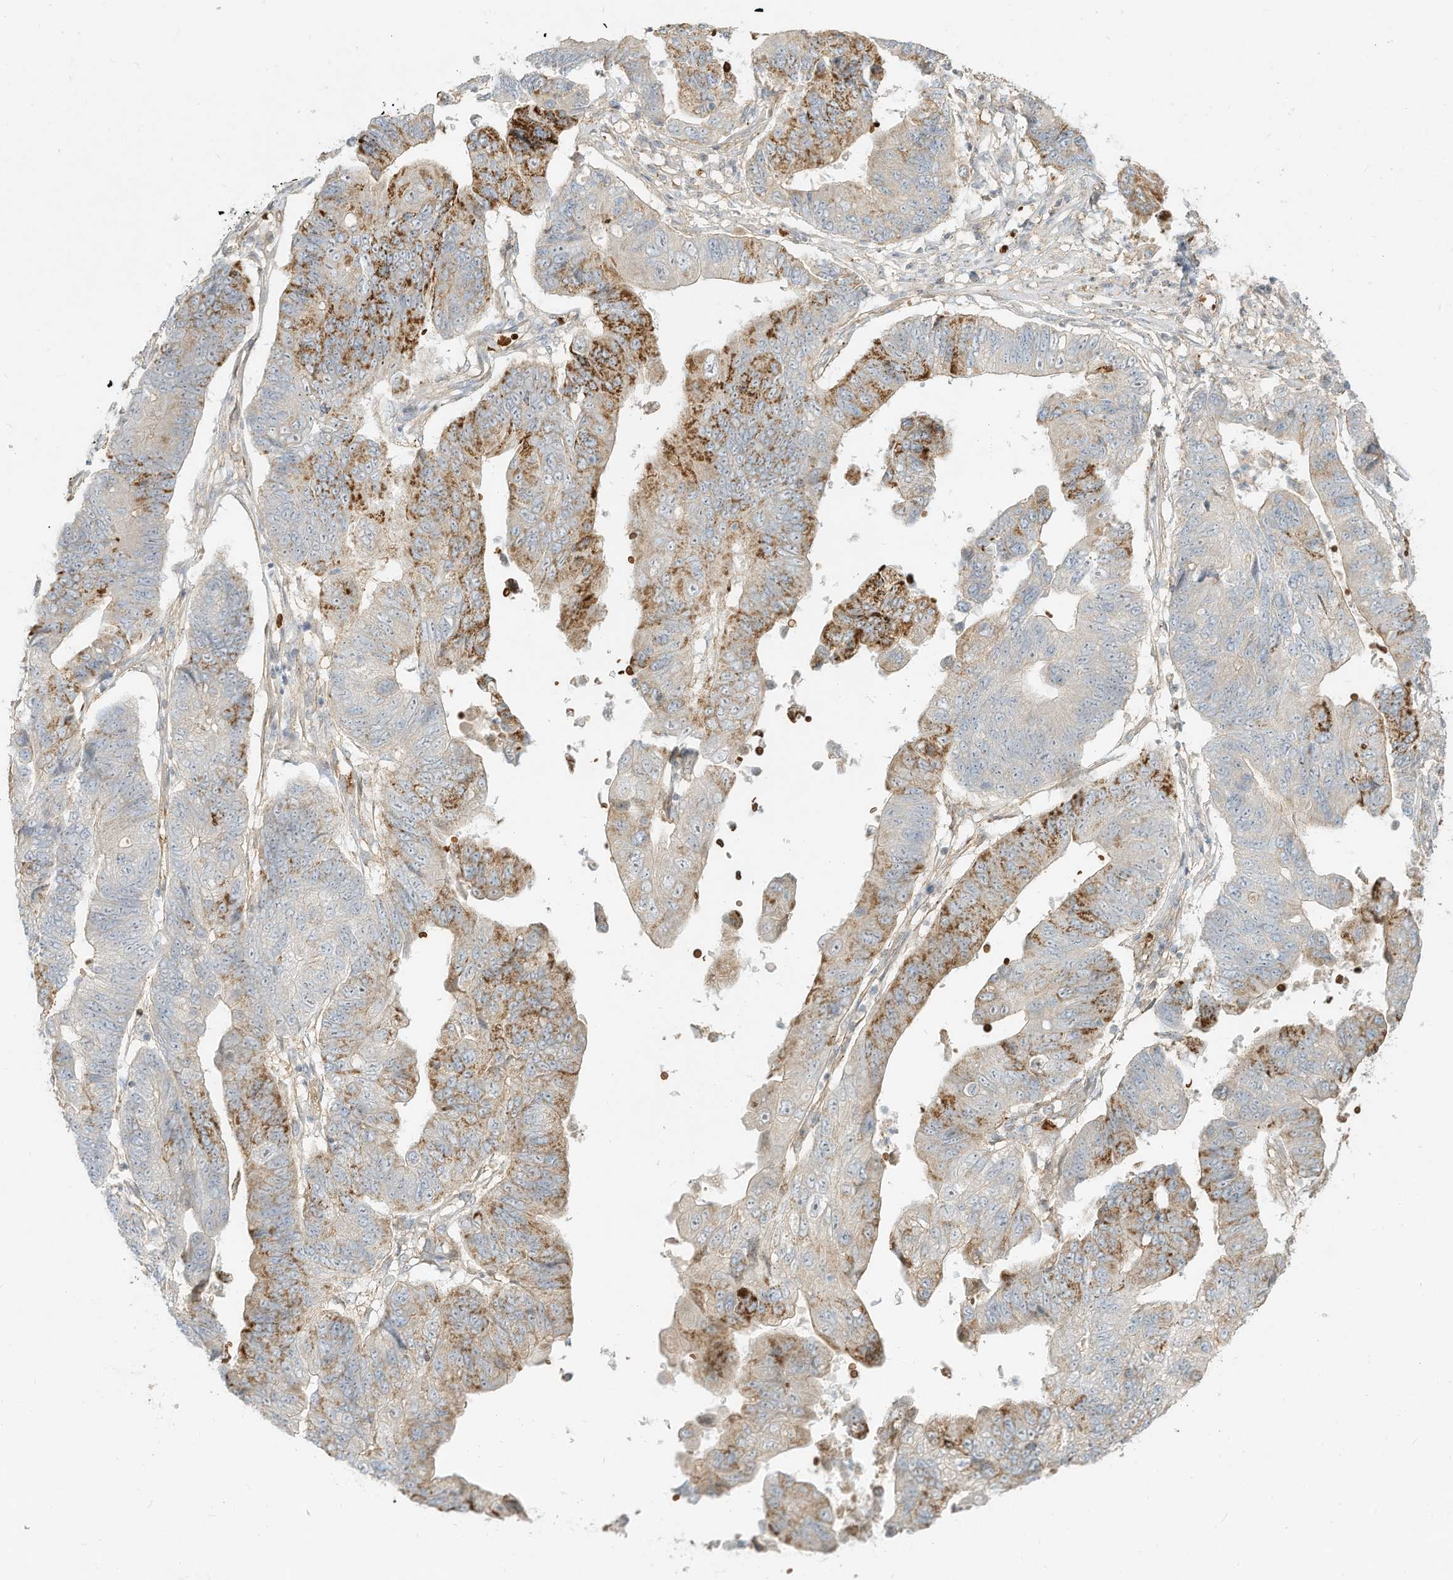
{"staining": {"intensity": "moderate", "quantity": "25%-75%", "location": "cytoplasmic/membranous"}, "tissue": "stomach cancer", "cell_type": "Tumor cells", "image_type": "cancer", "snomed": [{"axis": "morphology", "description": "Adenocarcinoma, NOS"}, {"axis": "topography", "description": "Stomach"}], "caption": "DAB (3,3'-diaminobenzidine) immunohistochemical staining of stomach adenocarcinoma exhibits moderate cytoplasmic/membranous protein expression in about 25%-75% of tumor cells. (DAB = brown stain, brightfield microscopy at high magnification).", "gene": "OFD1", "patient": {"sex": "male", "age": 59}}